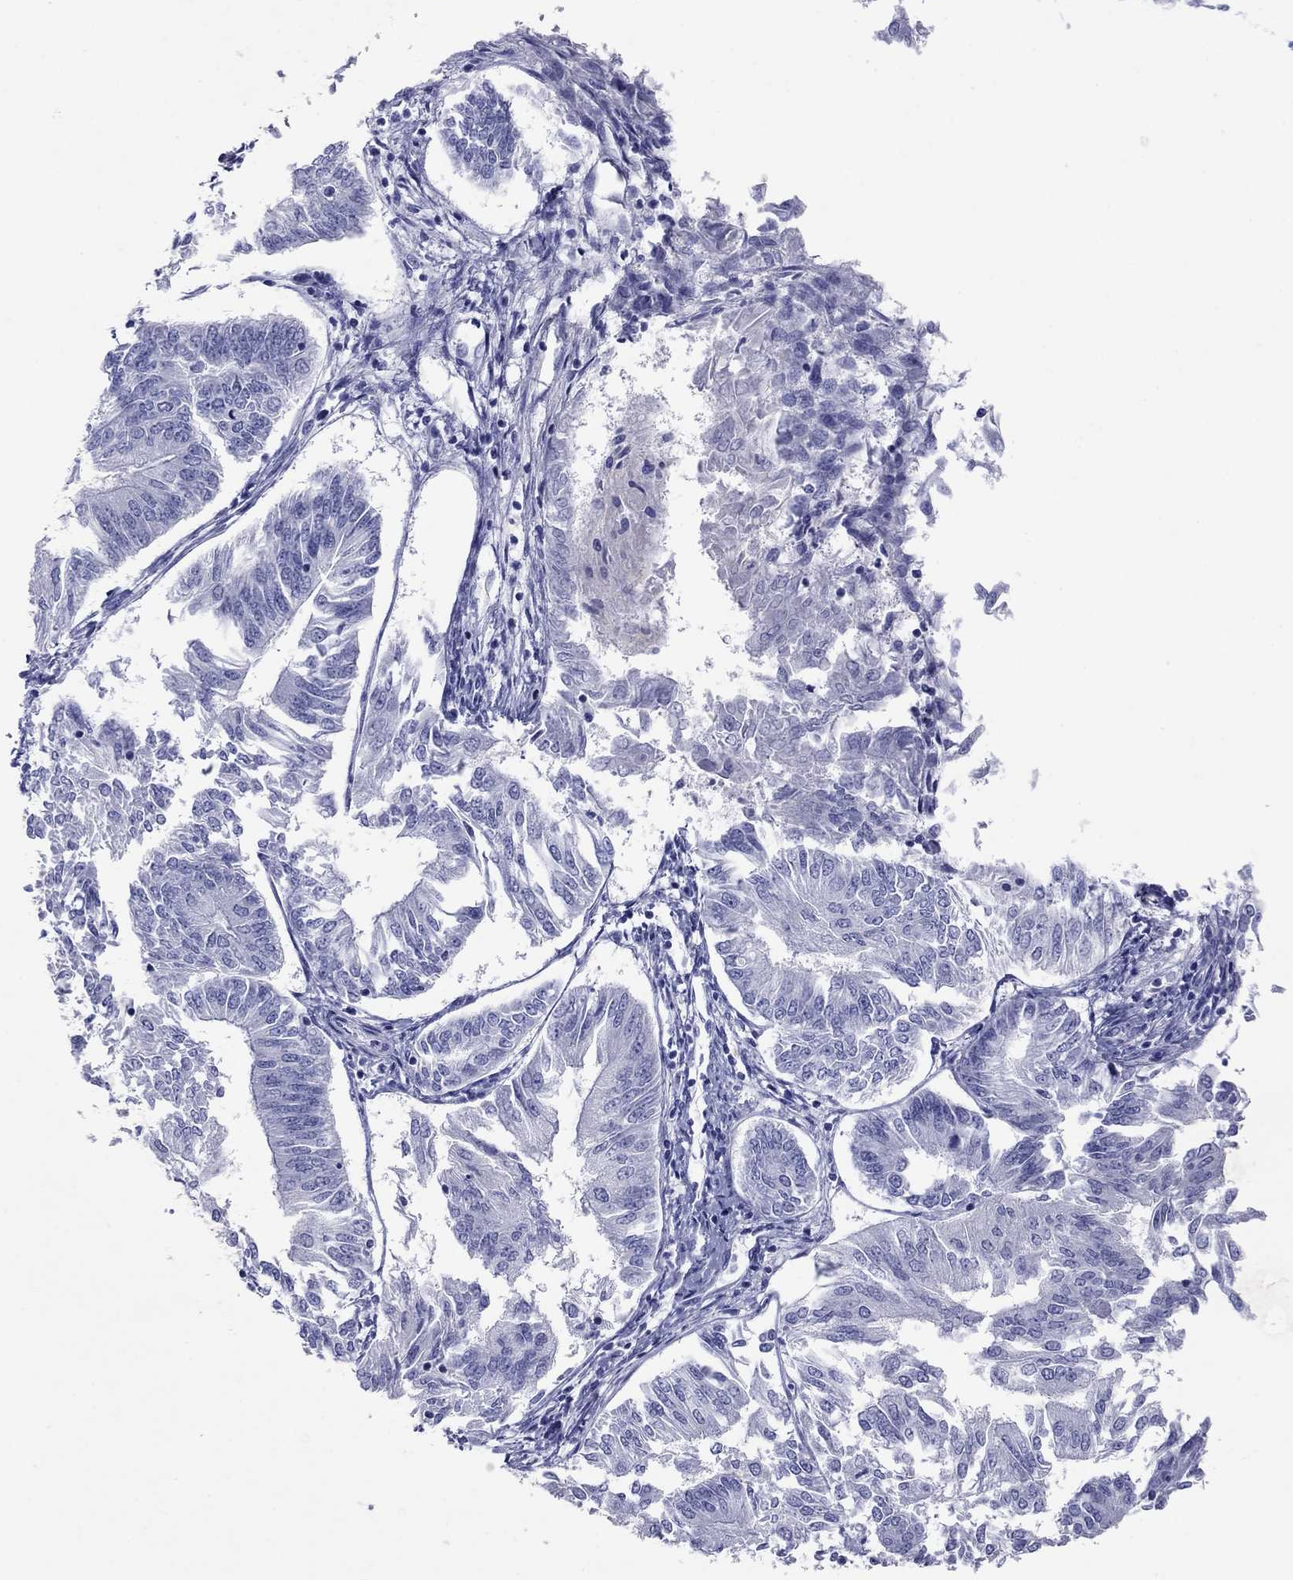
{"staining": {"intensity": "negative", "quantity": "none", "location": "none"}, "tissue": "endometrial cancer", "cell_type": "Tumor cells", "image_type": "cancer", "snomed": [{"axis": "morphology", "description": "Adenocarcinoma, NOS"}, {"axis": "topography", "description": "Endometrium"}], "caption": "High power microscopy micrograph of an immunohistochemistry (IHC) photomicrograph of endometrial cancer (adenocarcinoma), revealing no significant positivity in tumor cells.", "gene": "ATP4A", "patient": {"sex": "female", "age": 58}}